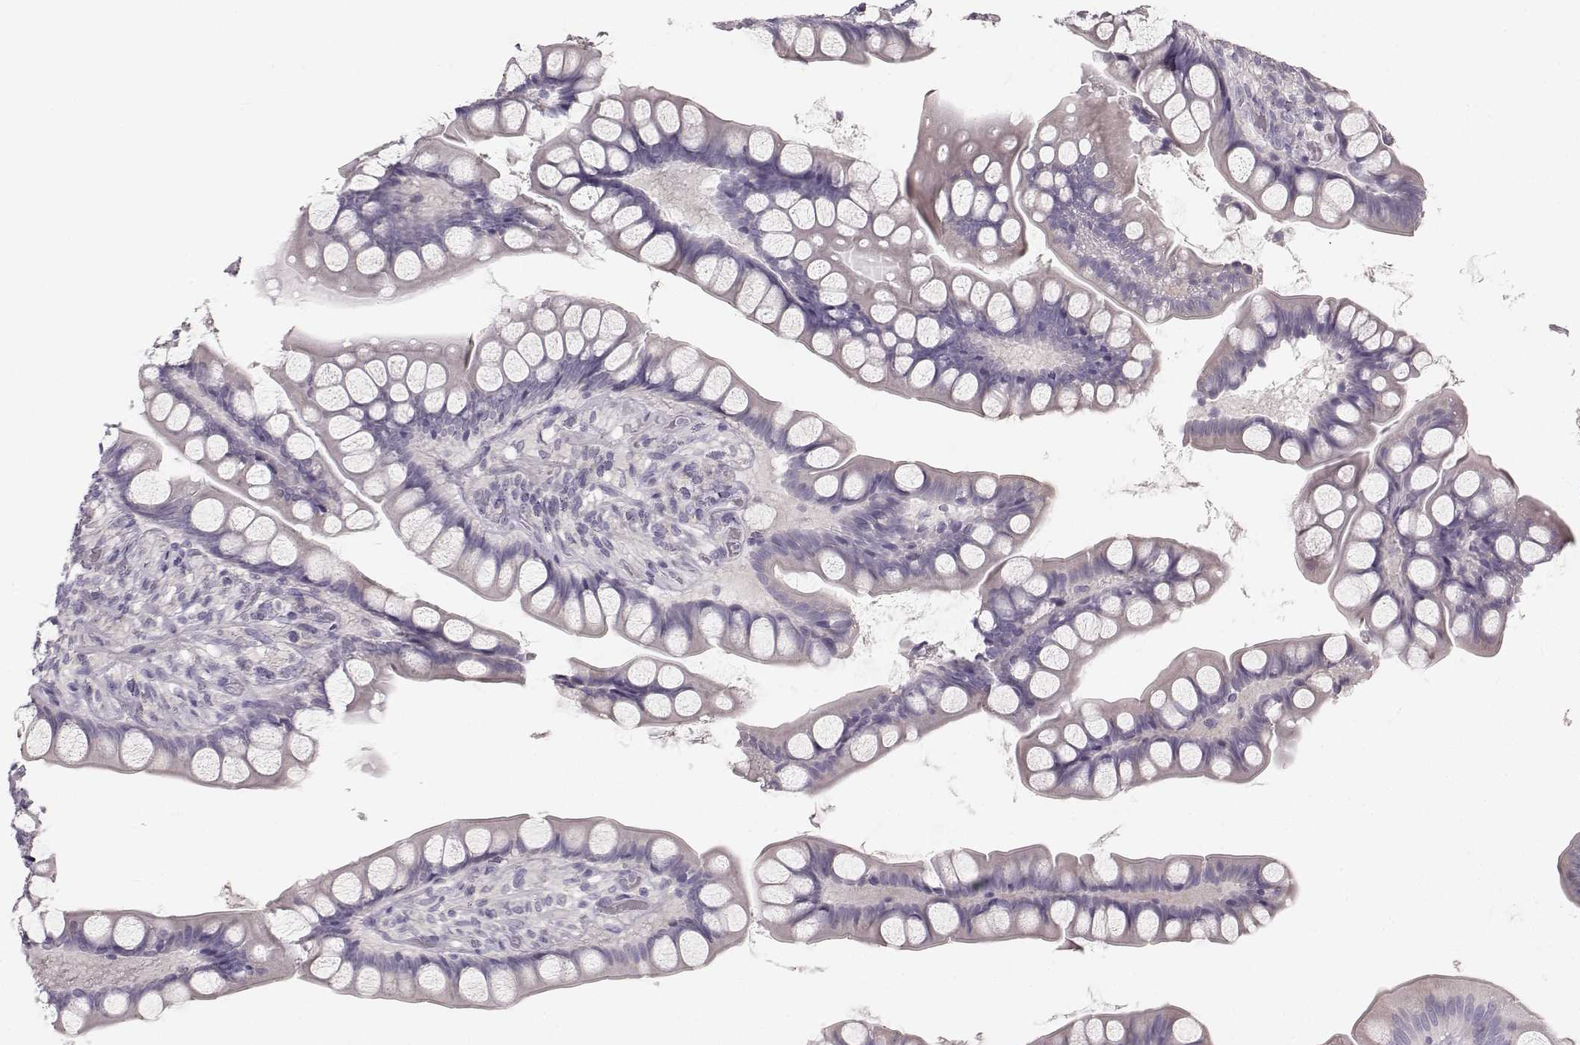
{"staining": {"intensity": "negative", "quantity": "none", "location": "none"}, "tissue": "small intestine", "cell_type": "Glandular cells", "image_type": "normal", "snomed": [{"axis": "morphology", "description": "Normal tissue, NOS"}, {"axis": "topography", "description": "Small intestine"}], "caption": "Immunohistochemistry of normal small intestine displays no staining in glandular cells.", "gene": "OIP5", "patient": {"sex": "male", "age": 70}}